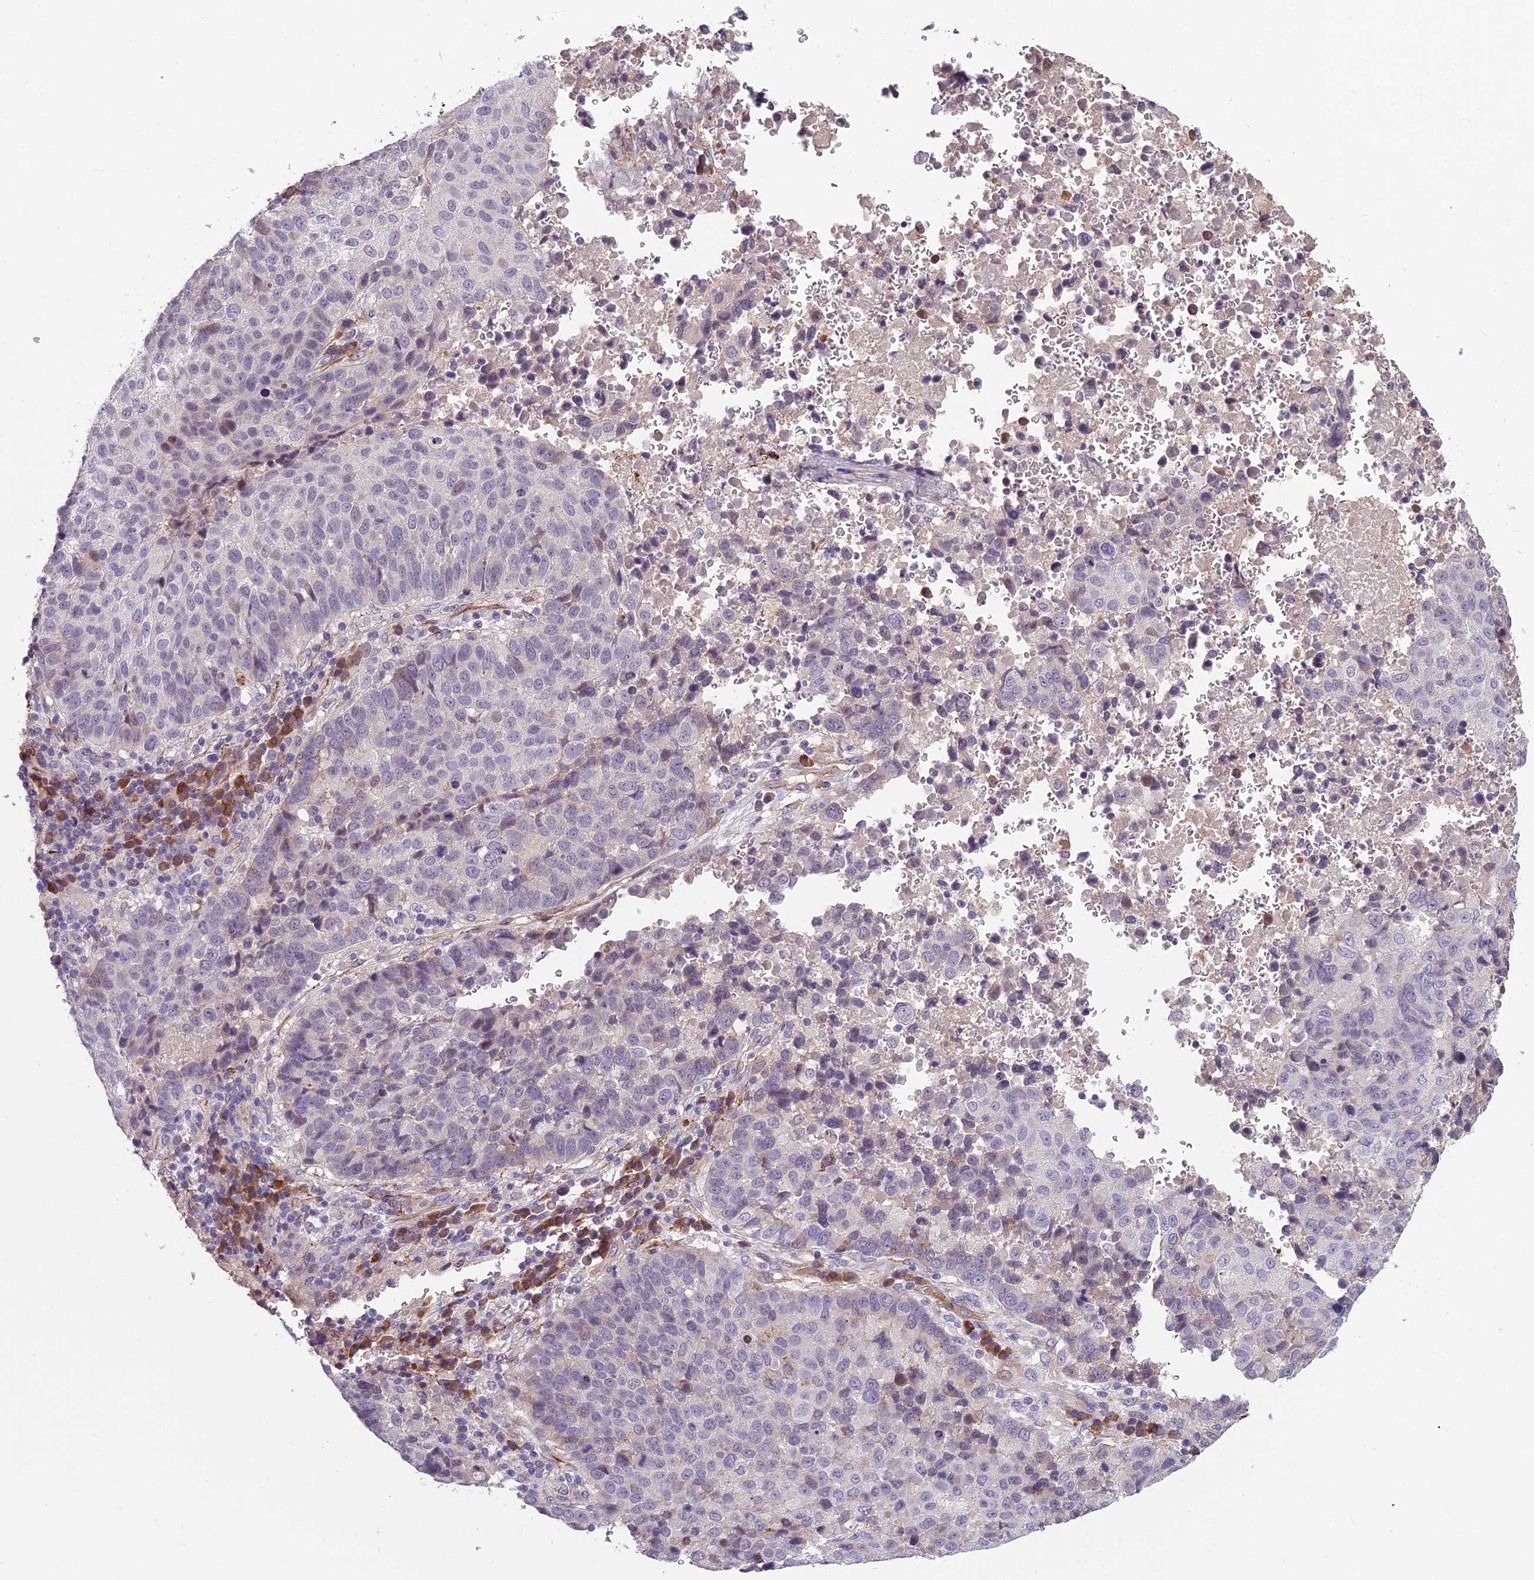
{"staining": {"intensity": "negative", "quantity": "none", "location": "none"}, "tissue": "lung cancer", "cell_type": "Tumor cells", "image_type": "cancer", "snomed": [{"axis": "morphology", "description": "Squamous cell carcinoma, NOS"}, {"axis": "topography", "description": "Lung"}], "caption": "A histopathology image of human lung squamous cell carcinoma is negative for staining in tumor cells.", "gene": "TSPAN15", "patient": {"sex": "male", "age": 73}}